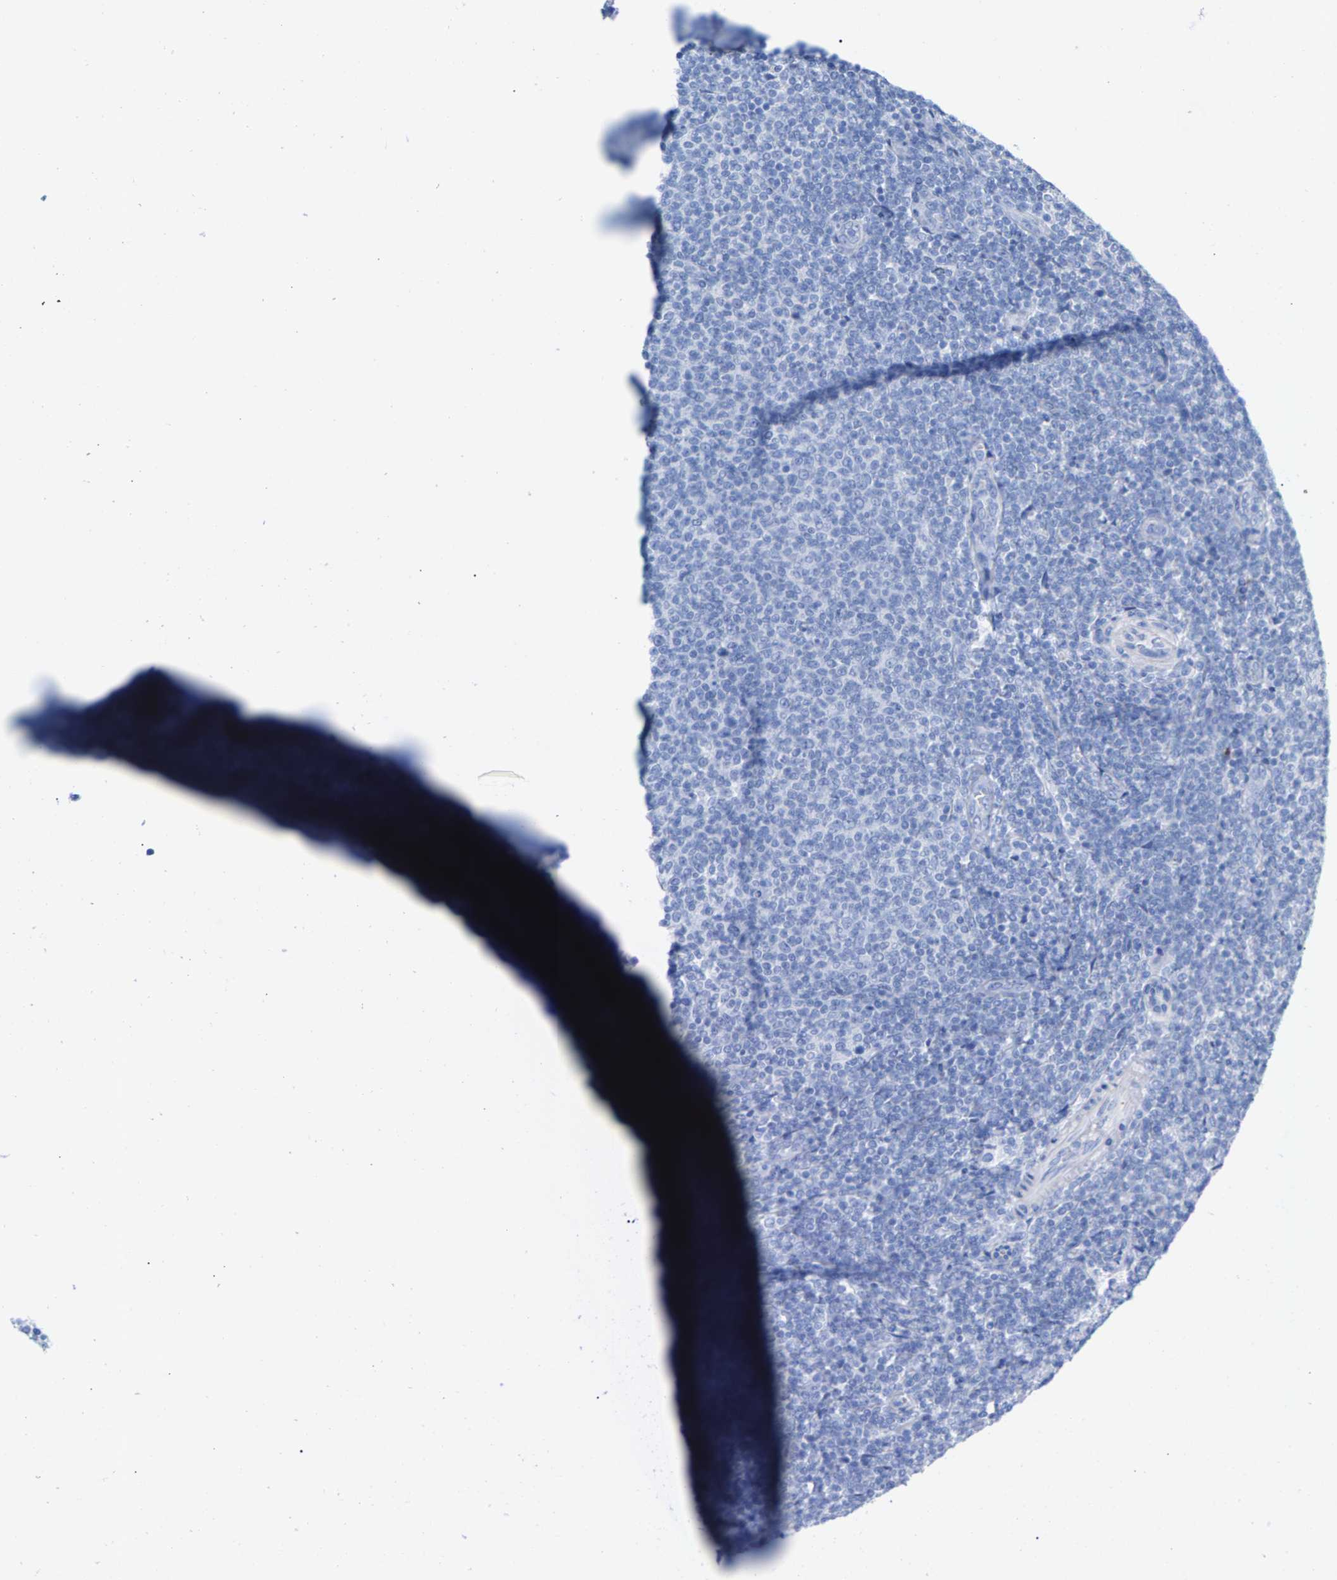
{"staining": {"intensity": "negative", "quantity": "none", "location": "none"}, "tissue": "lymphoma", "cell_type": "Tumor cells", "image_type": "cancer", "snomed": [{"axis": "morphology", "description": "Malignant lymphoma, non-Hodgkin's type, Low grade"}, {"axis": "topography", "description": "Lymph node"}], "caption": "DAB immunohistochemical staining of malignant lymphoma, non-Hodgkin's type (low-grade) displays no significant staining in tumor cells. (DAB immunohistochemistry, high magnification).", "gene": "CPA1", "patient": {"sex": "male", "age": 66}}